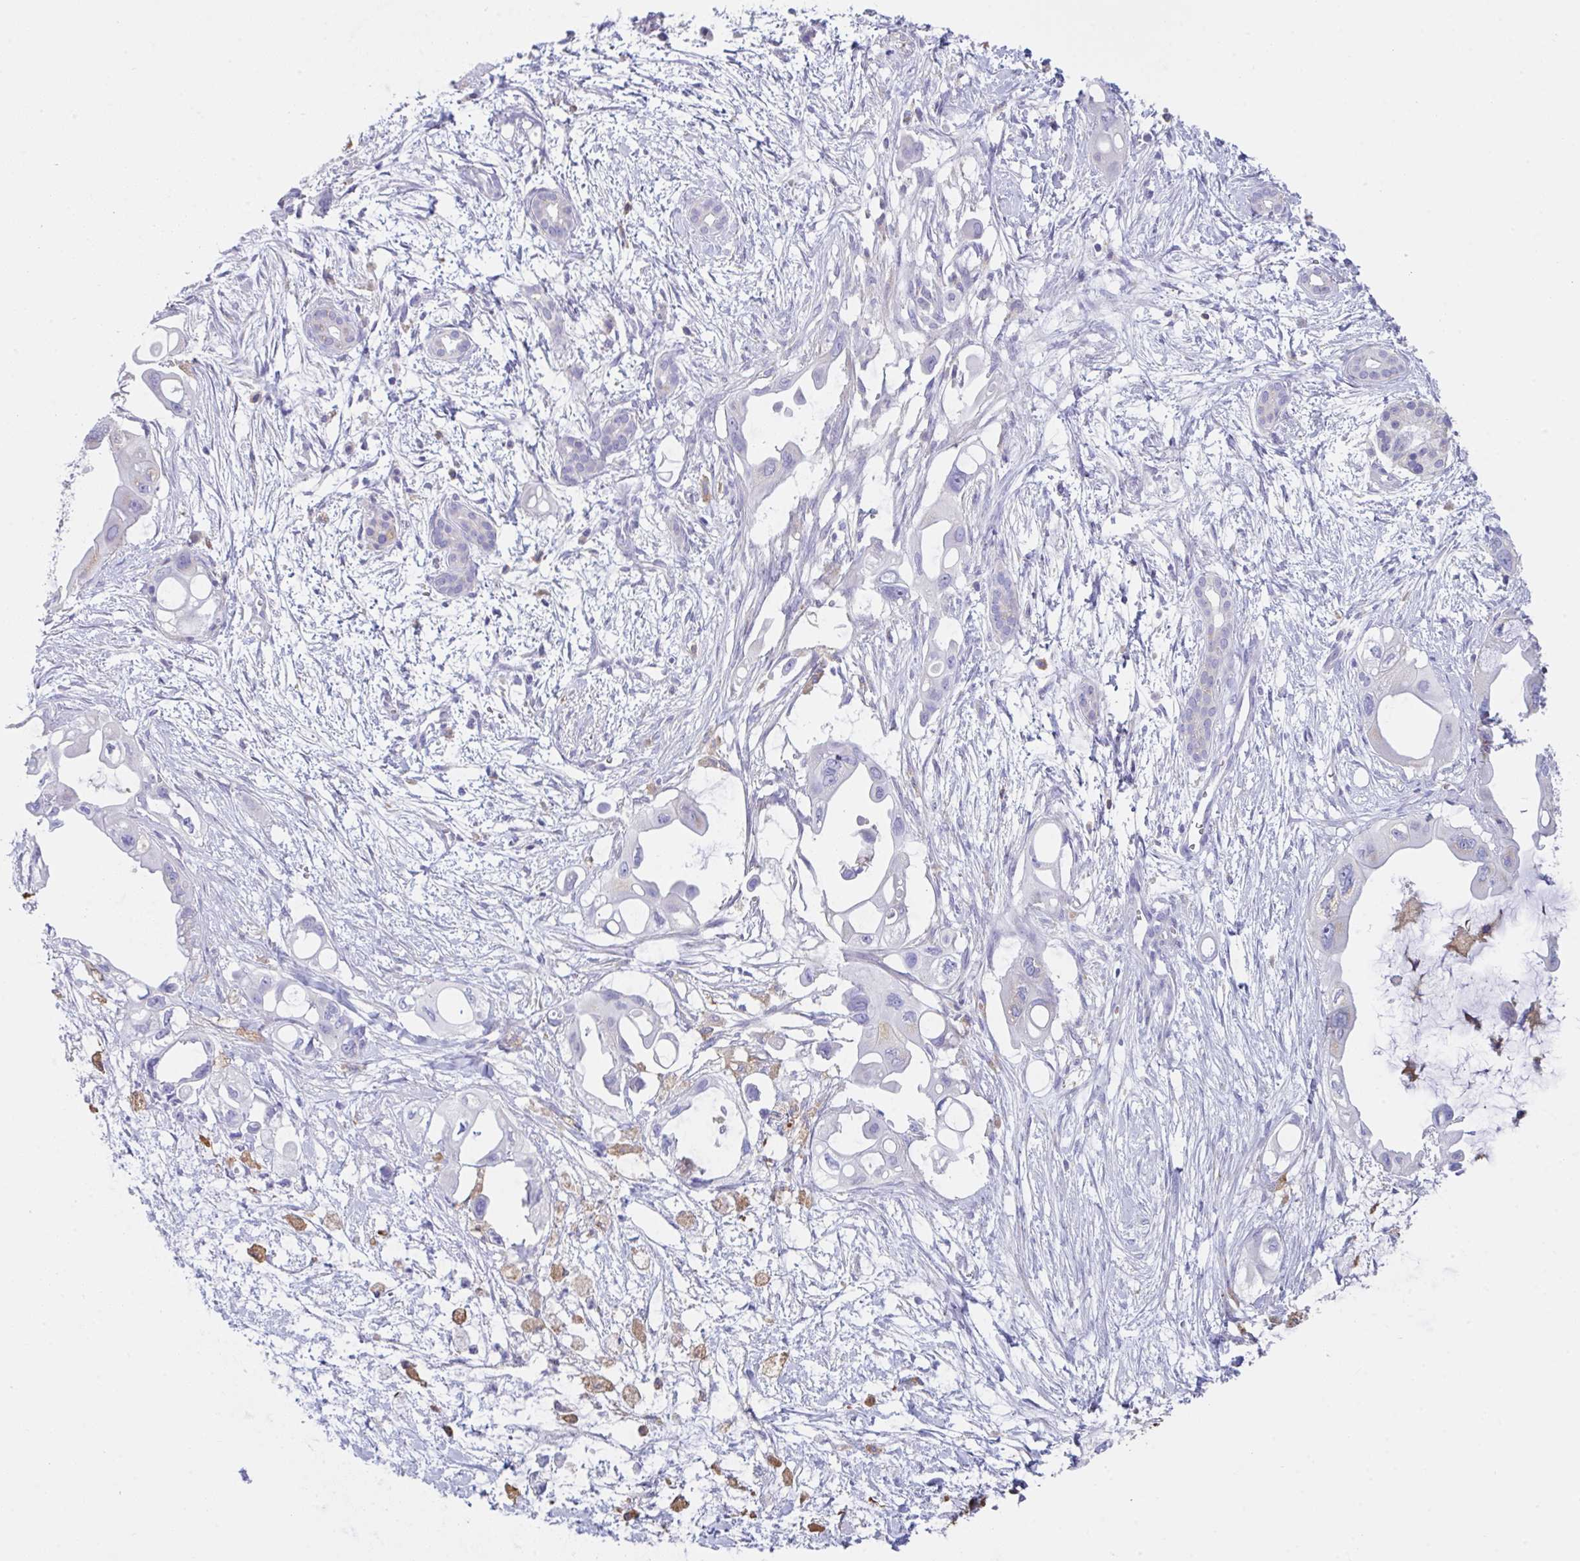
{"staining": {"intensity": "negative", "quantity": "none", "location": "none"}, "tissue": "pancreatic cancer", "cell_type": "Tumor cells", "image_type": "cancer", "snomed": [{"axis": "morphology", "description": "Adenocarcinoma, NOS"}, {"axis": "topography", "description": "Pancreas"}], "caption": "Pancreatic cancer stained for a protein using IHC displays no positivity tumor cells.", "gene": "TFAP2C", "patient": {"sex": "male", "age": 61}}